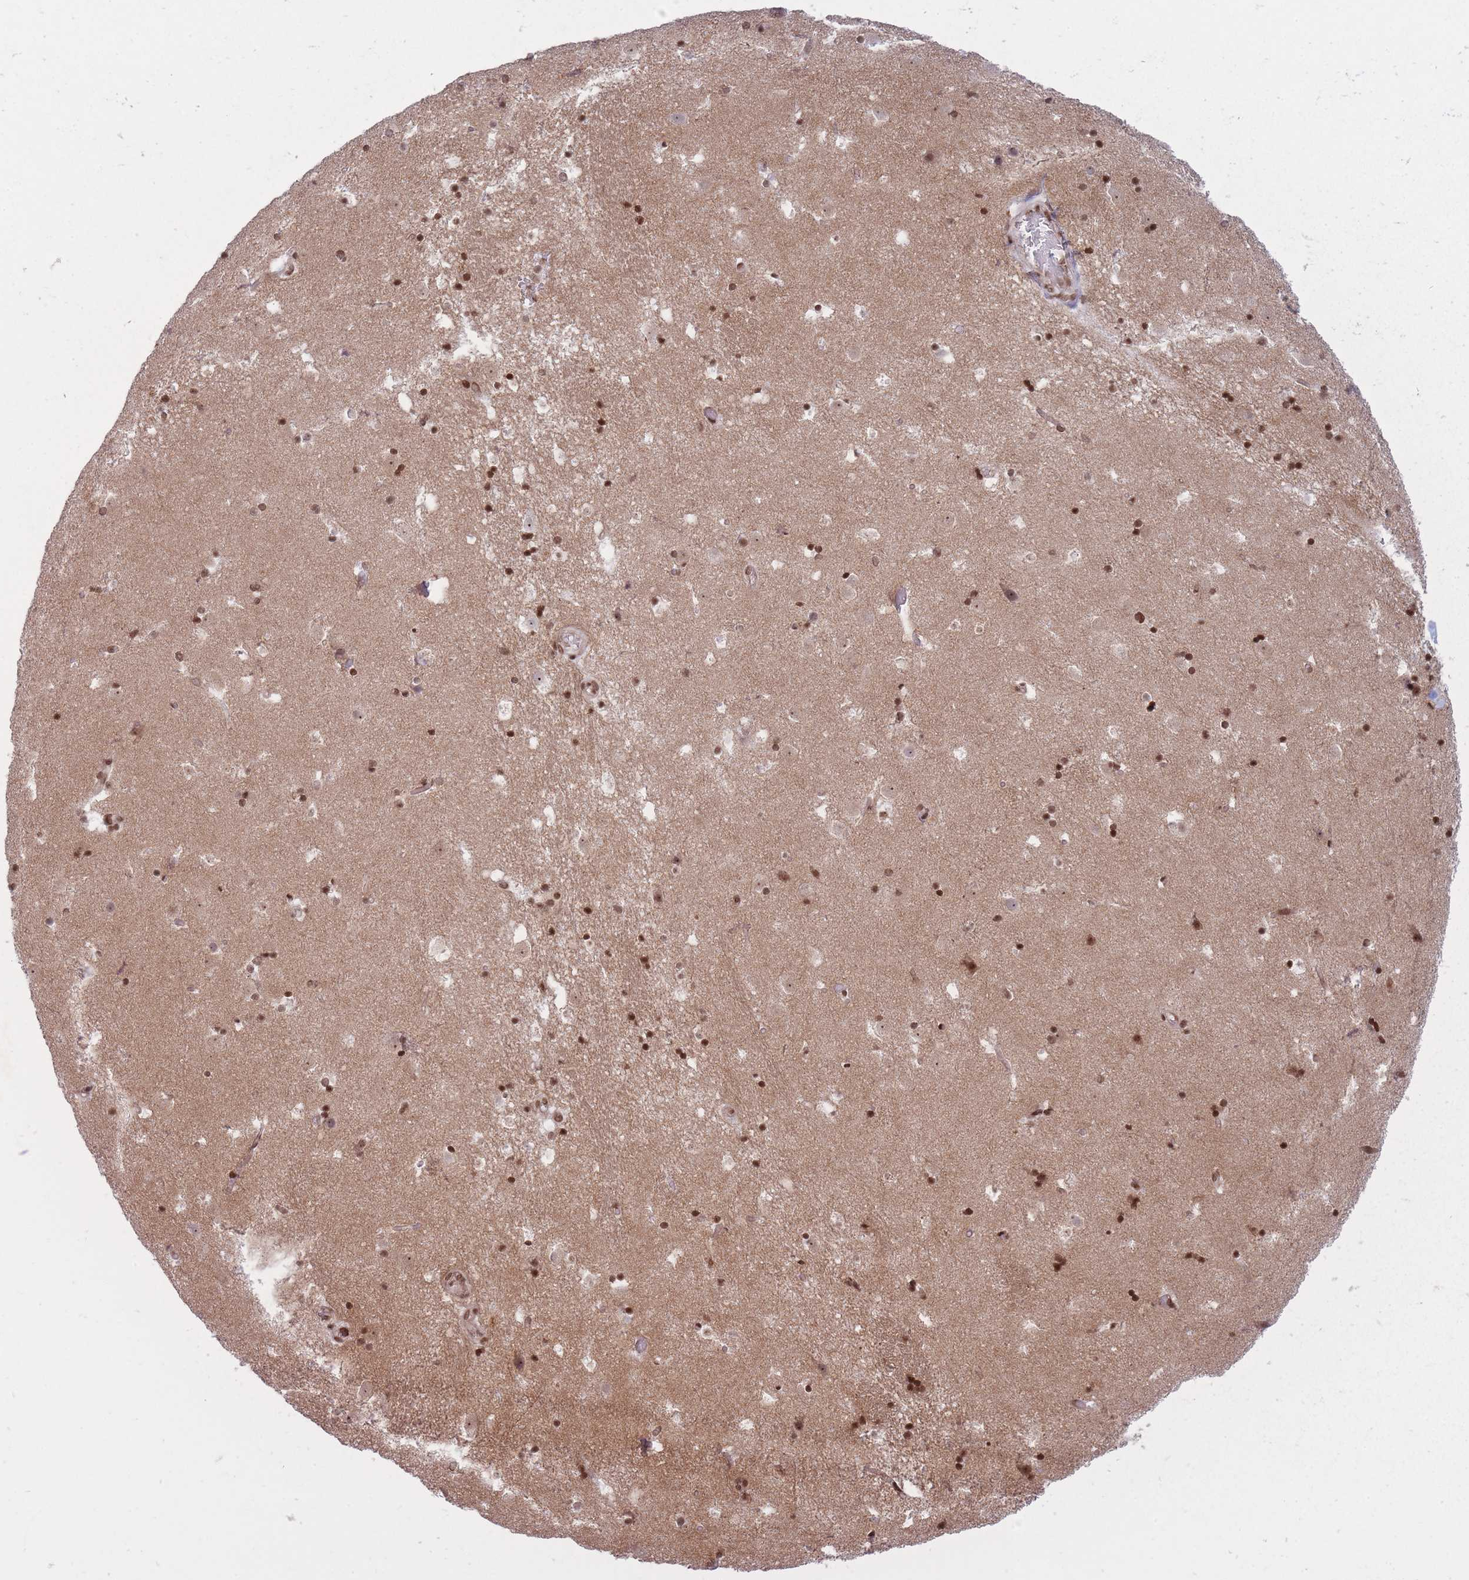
{"staining": {"intensity": "strong", "quantity": "25%-75%", "location": "nuclear"}, "tissue": "caudate", "cell_type": "Glial cells", "image_type": "normal", "snomed": [{"axis": "morphology", "description": "Normal tissue, NOS"}, {"axis": "topography", "description": "Lateral ventricle wall"}], "caption": "Human caudate stained for a protein (brown) reveals strong nuclear positive expression in about 25%-75% of glial cells.", "gene": "TMC6", "patient": {"sex": "male", "age": 25}}